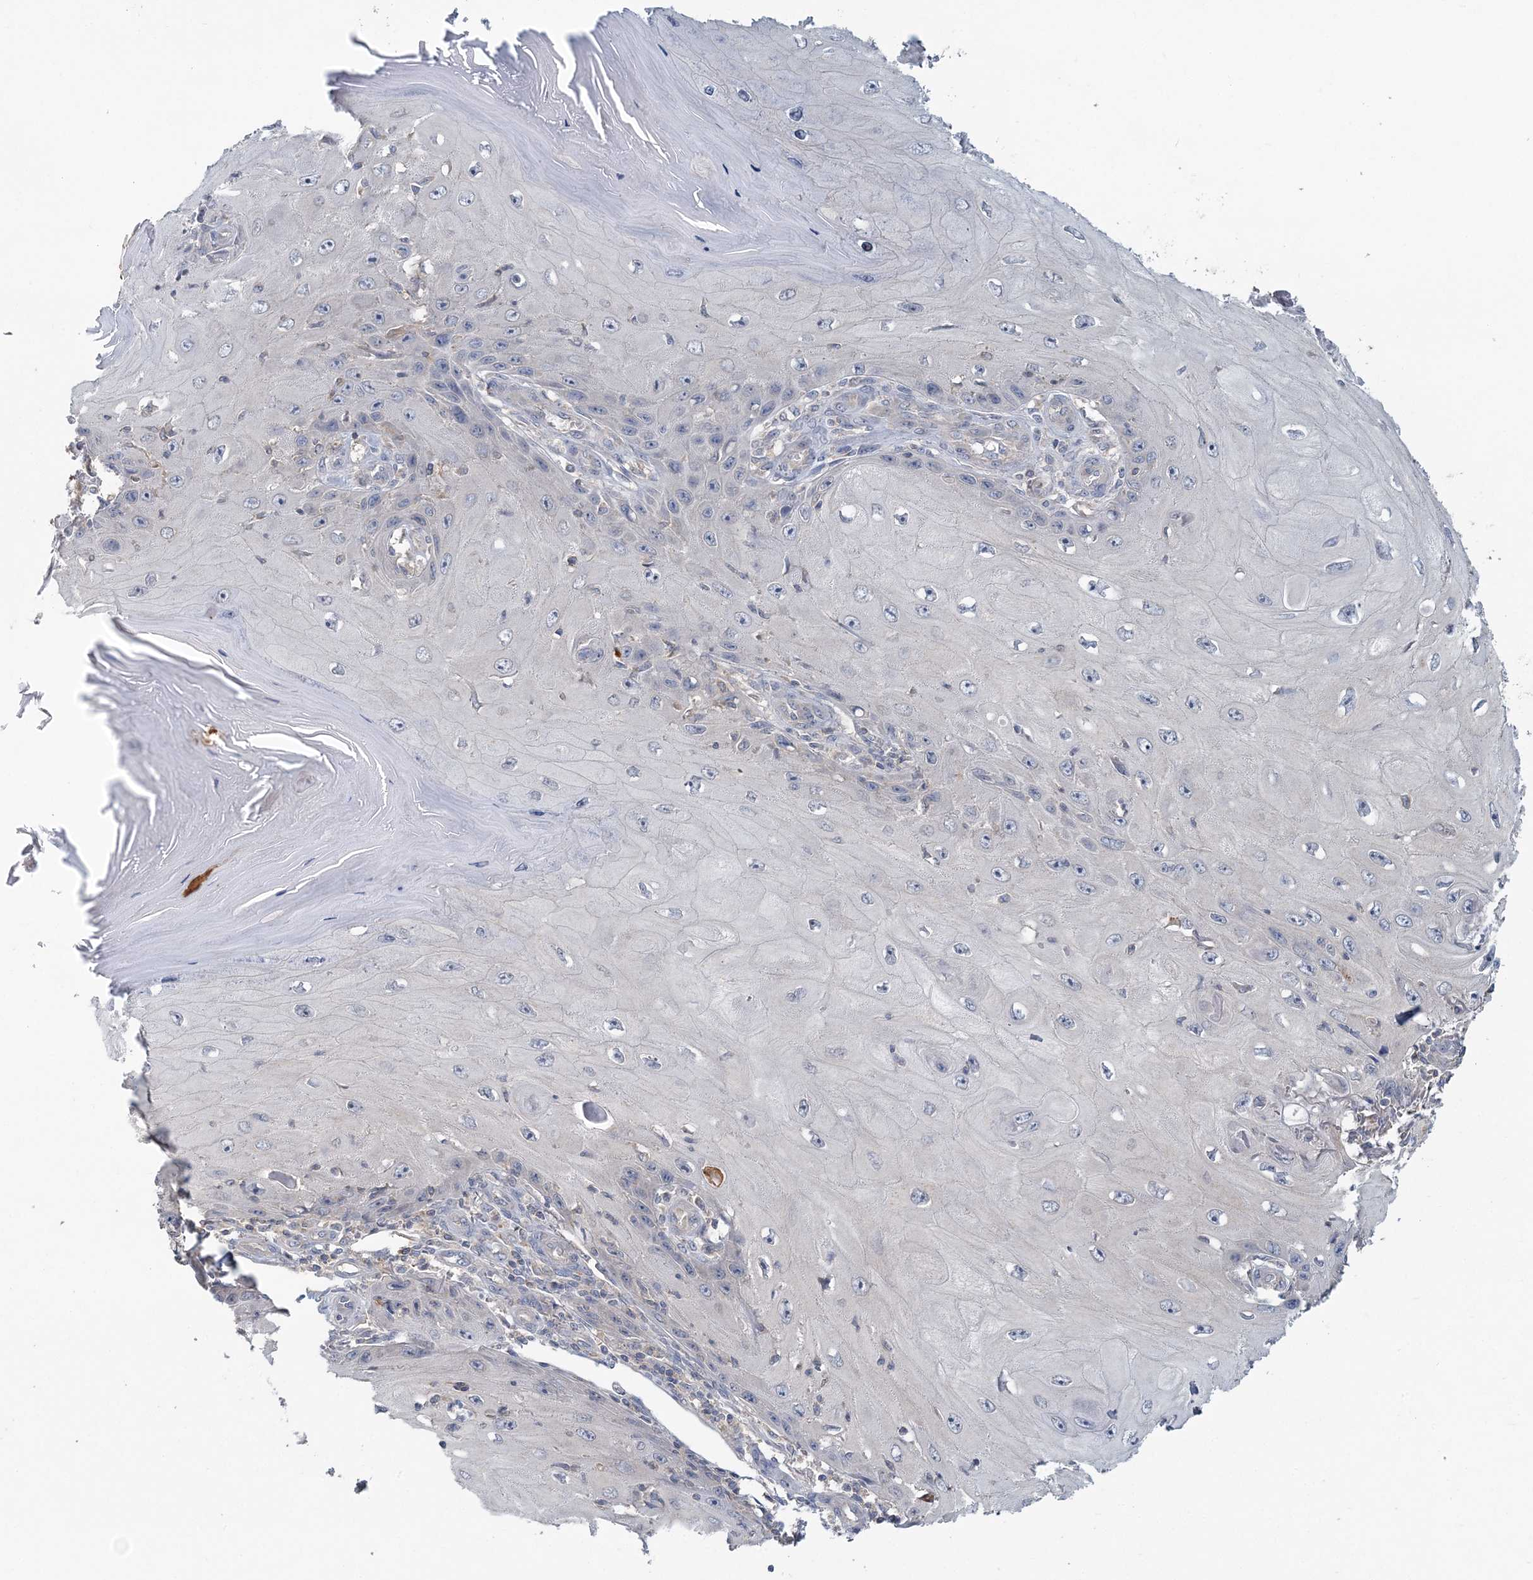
{"staining": {"intensity": "negative", "quantity": "none", "location": "none"}, "tissue": "skin cancer", "cell_type": "Tumor cells", "image_type": "cancer", "snomed": [{"axis": "morphology", "description": "Squamous cell carcinoma, NOS"}, {"axis": "topography", "description": "Skin"}], "caption": "Squamous cell carcinoma (skin) was stained to show a protein in brown. There is no significant expression in tumor cells.", "gene": "RNF25", "patient": {"sex": "female", "age": 73}}